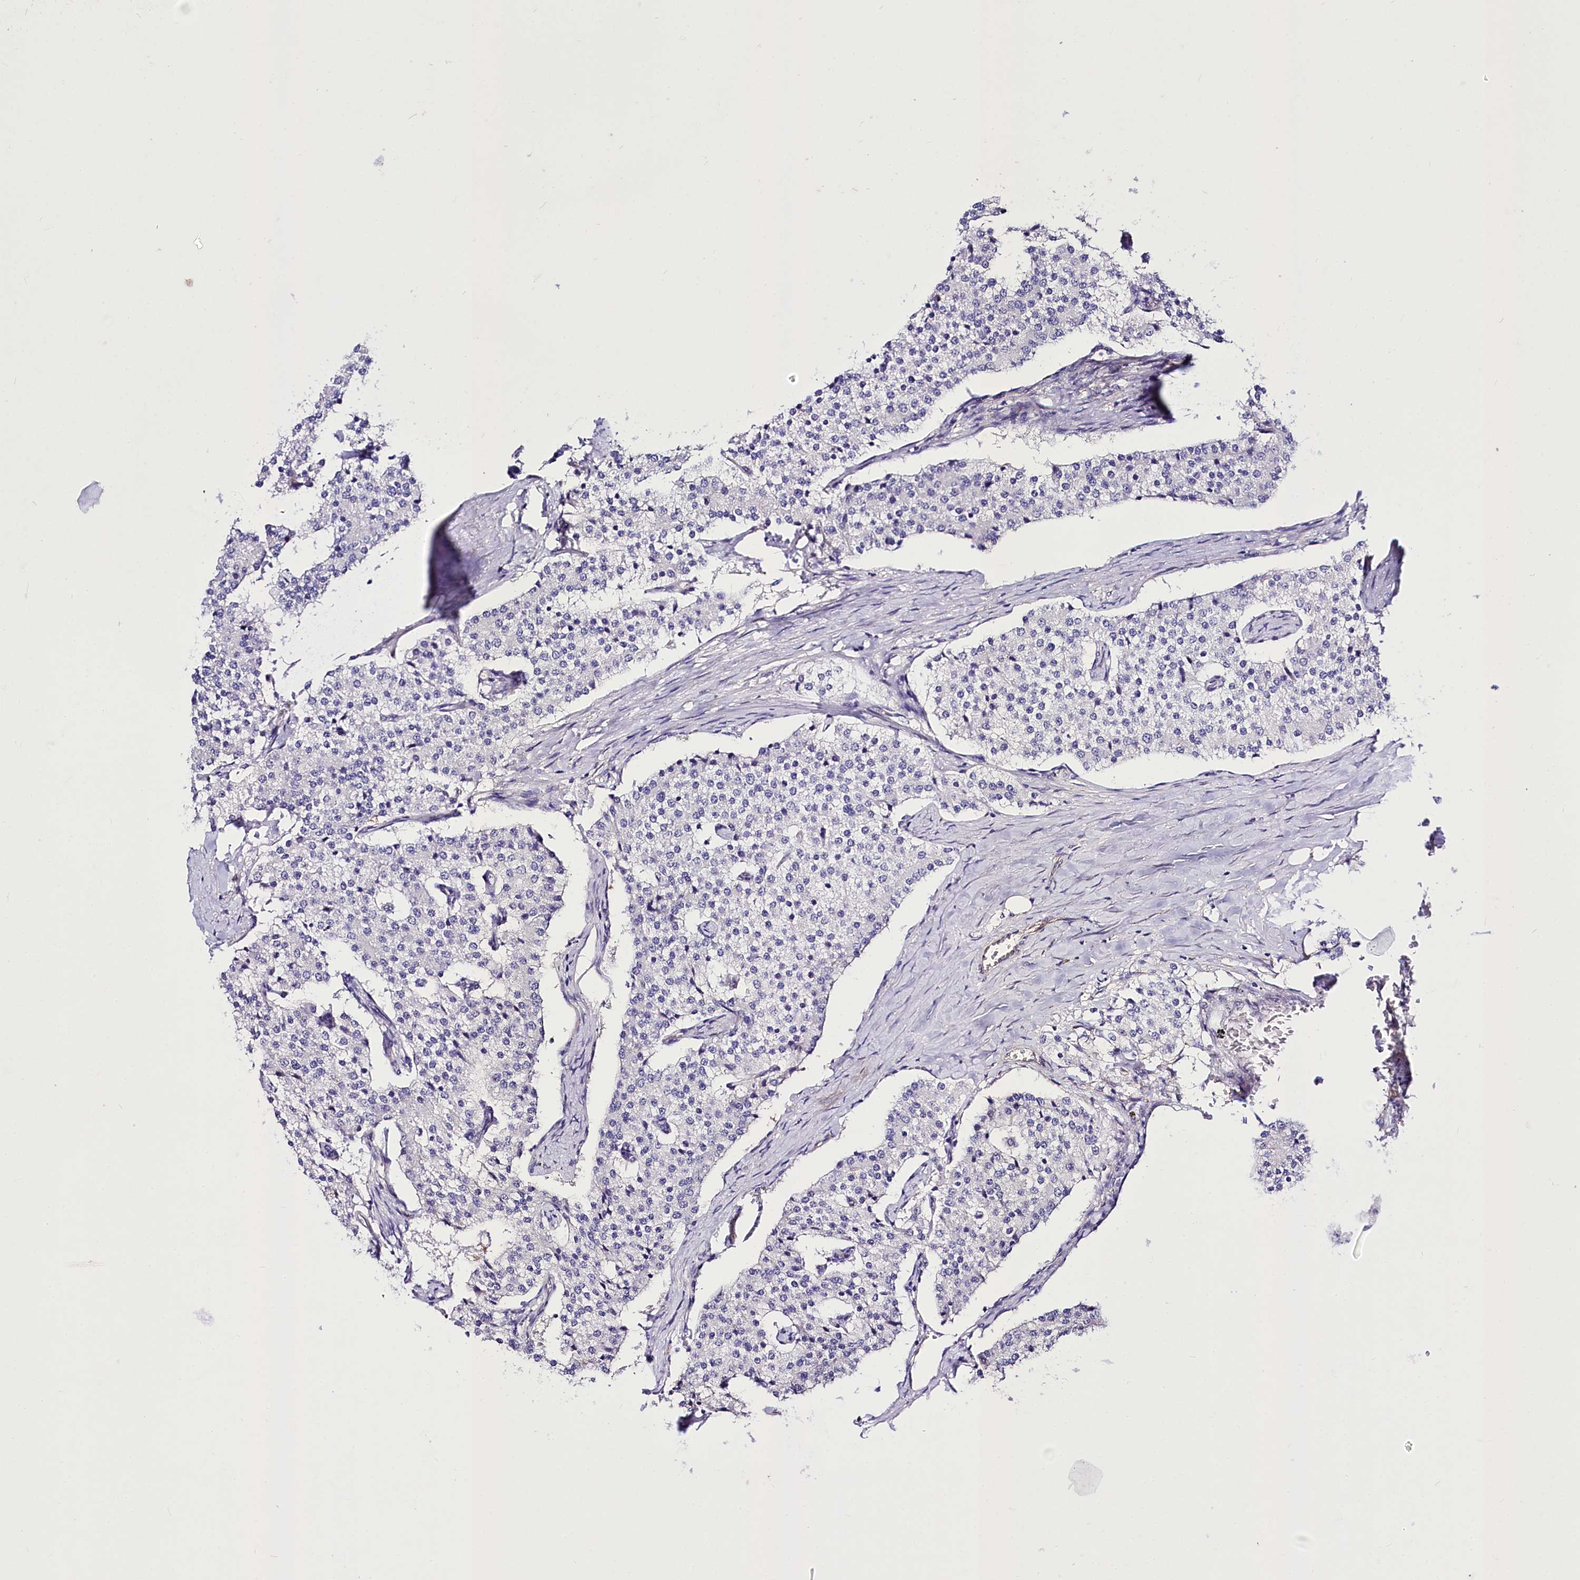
{"staining": {"intensity": "negative", "quantity": "none", "location": "none"}, "tissue": "carcinoid", "cell_type": "Tumor cells", "image_type": "cancer", "snomed": [{"axis": "morphology", "description": "Carcinoid, malignant, NOS"}, {"axis": "topography", "description": "Colon"}], "caption": "DAB (3,3'-diaminobenzidine) immunohistochemical staining of human carcinoid (malignant) shows no significant expression in tumor cells.", "gene": "A2ML1", "patient": {"sex": "female", "age": 52}}